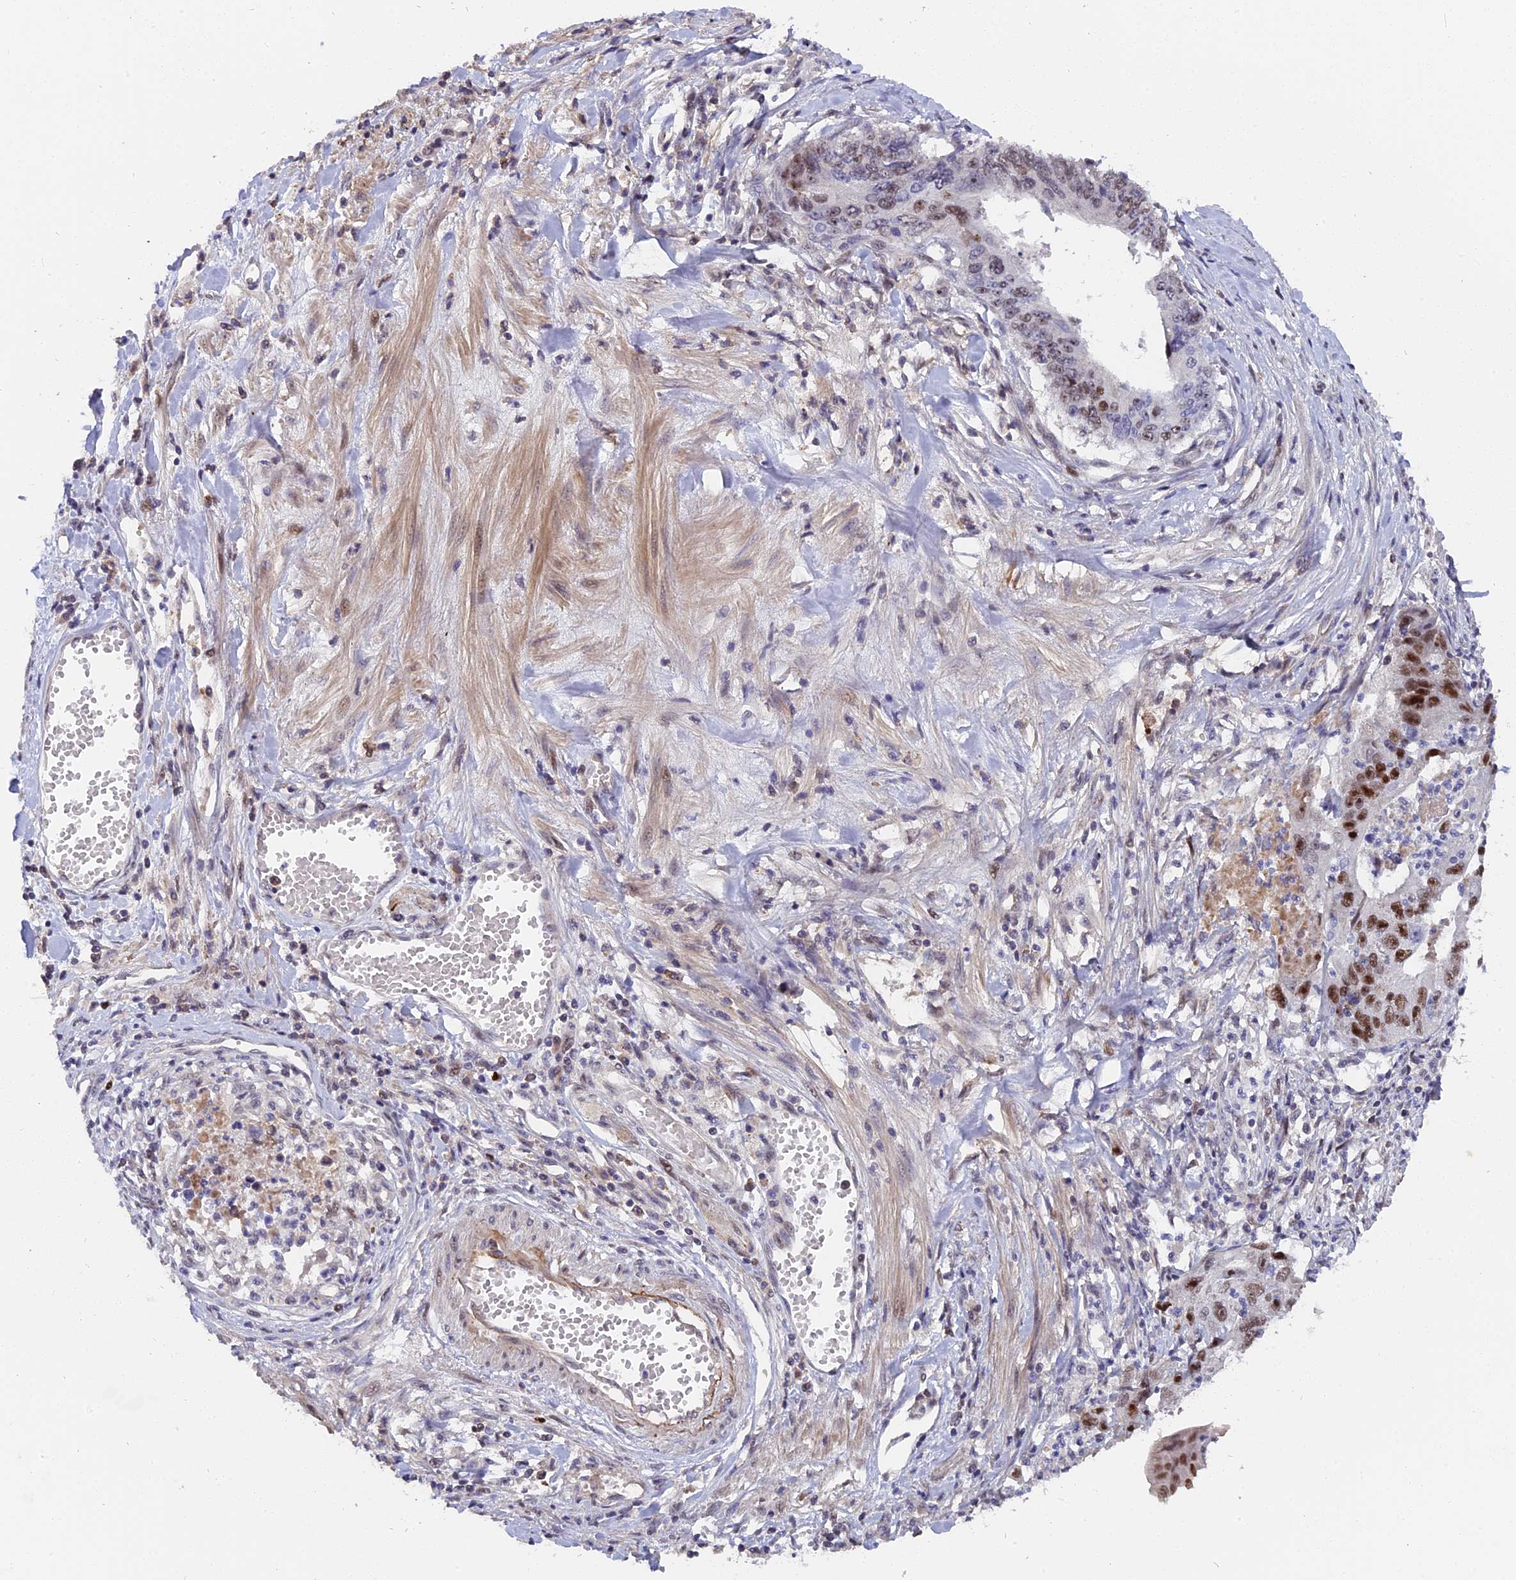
{"staining": {"intensity": "strong", "quantity": "25%-75%", "location": "nuclear"}, "tissue": "stomach cancer", "cell_type": "Tumor cells", "image_type": "cancer", "snomed": [{"axis": "morphology", "description": "Adenocarcinoma, NOS"}, {"axis": "topography", "description": "Stomach"}], "caption": "Protein expression by immunohistochemistry (IHC) shows strong nuclear staining in approximately 25%-75% of tumor cells in adenocarcinoma (stomach). The staining is performed using DAB (3,3'-diaminobenzidine) brown chromogen to label protein expression. The nuclei are counter-stained blue using hematoxylin.", "gene": "PYGO1", "patient": {"sex": "male", "age": 59}}